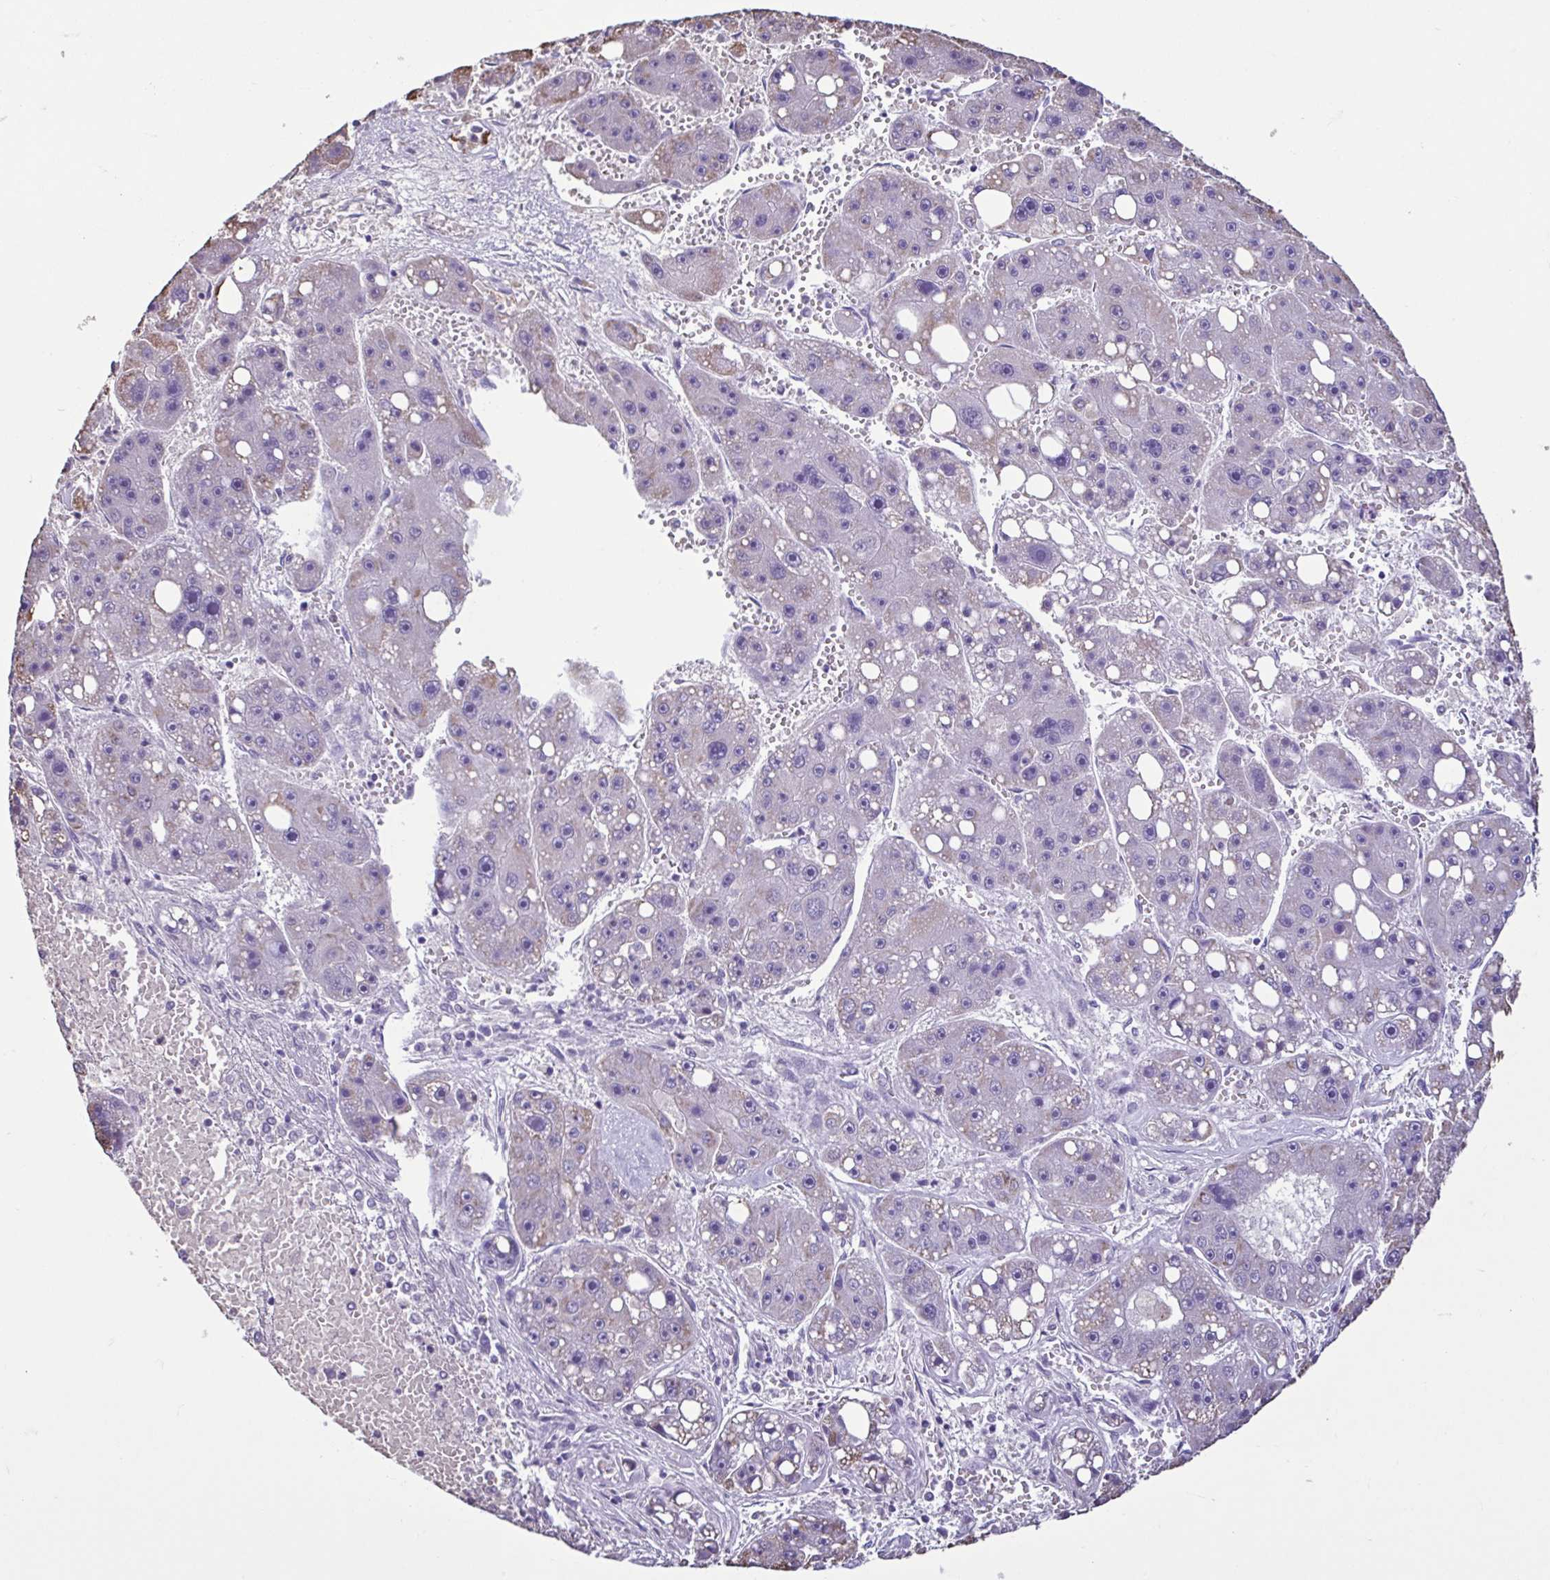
{"staining": {"intensity": "moderate", "quantity": "25%-75%", "location": "cytoplasmic/membranous"}, "tissue": "liver cancer", "cell_type": "Tumor cells", "image_type": "cancer", "snomed": [{"axis": "morphology", "description": "Carcinoma, Hepatocellular, NOS"}, {"axis": "topography", "description": "Liver"}], "caption": "This is a histology image of immunohistochemistry staining of liver cancer, which shows moderate positivity in the cytoplasmic/membranous of tumor cells.", "gene": "CBY2", "patient": {"sex": "female", "age": 61}}